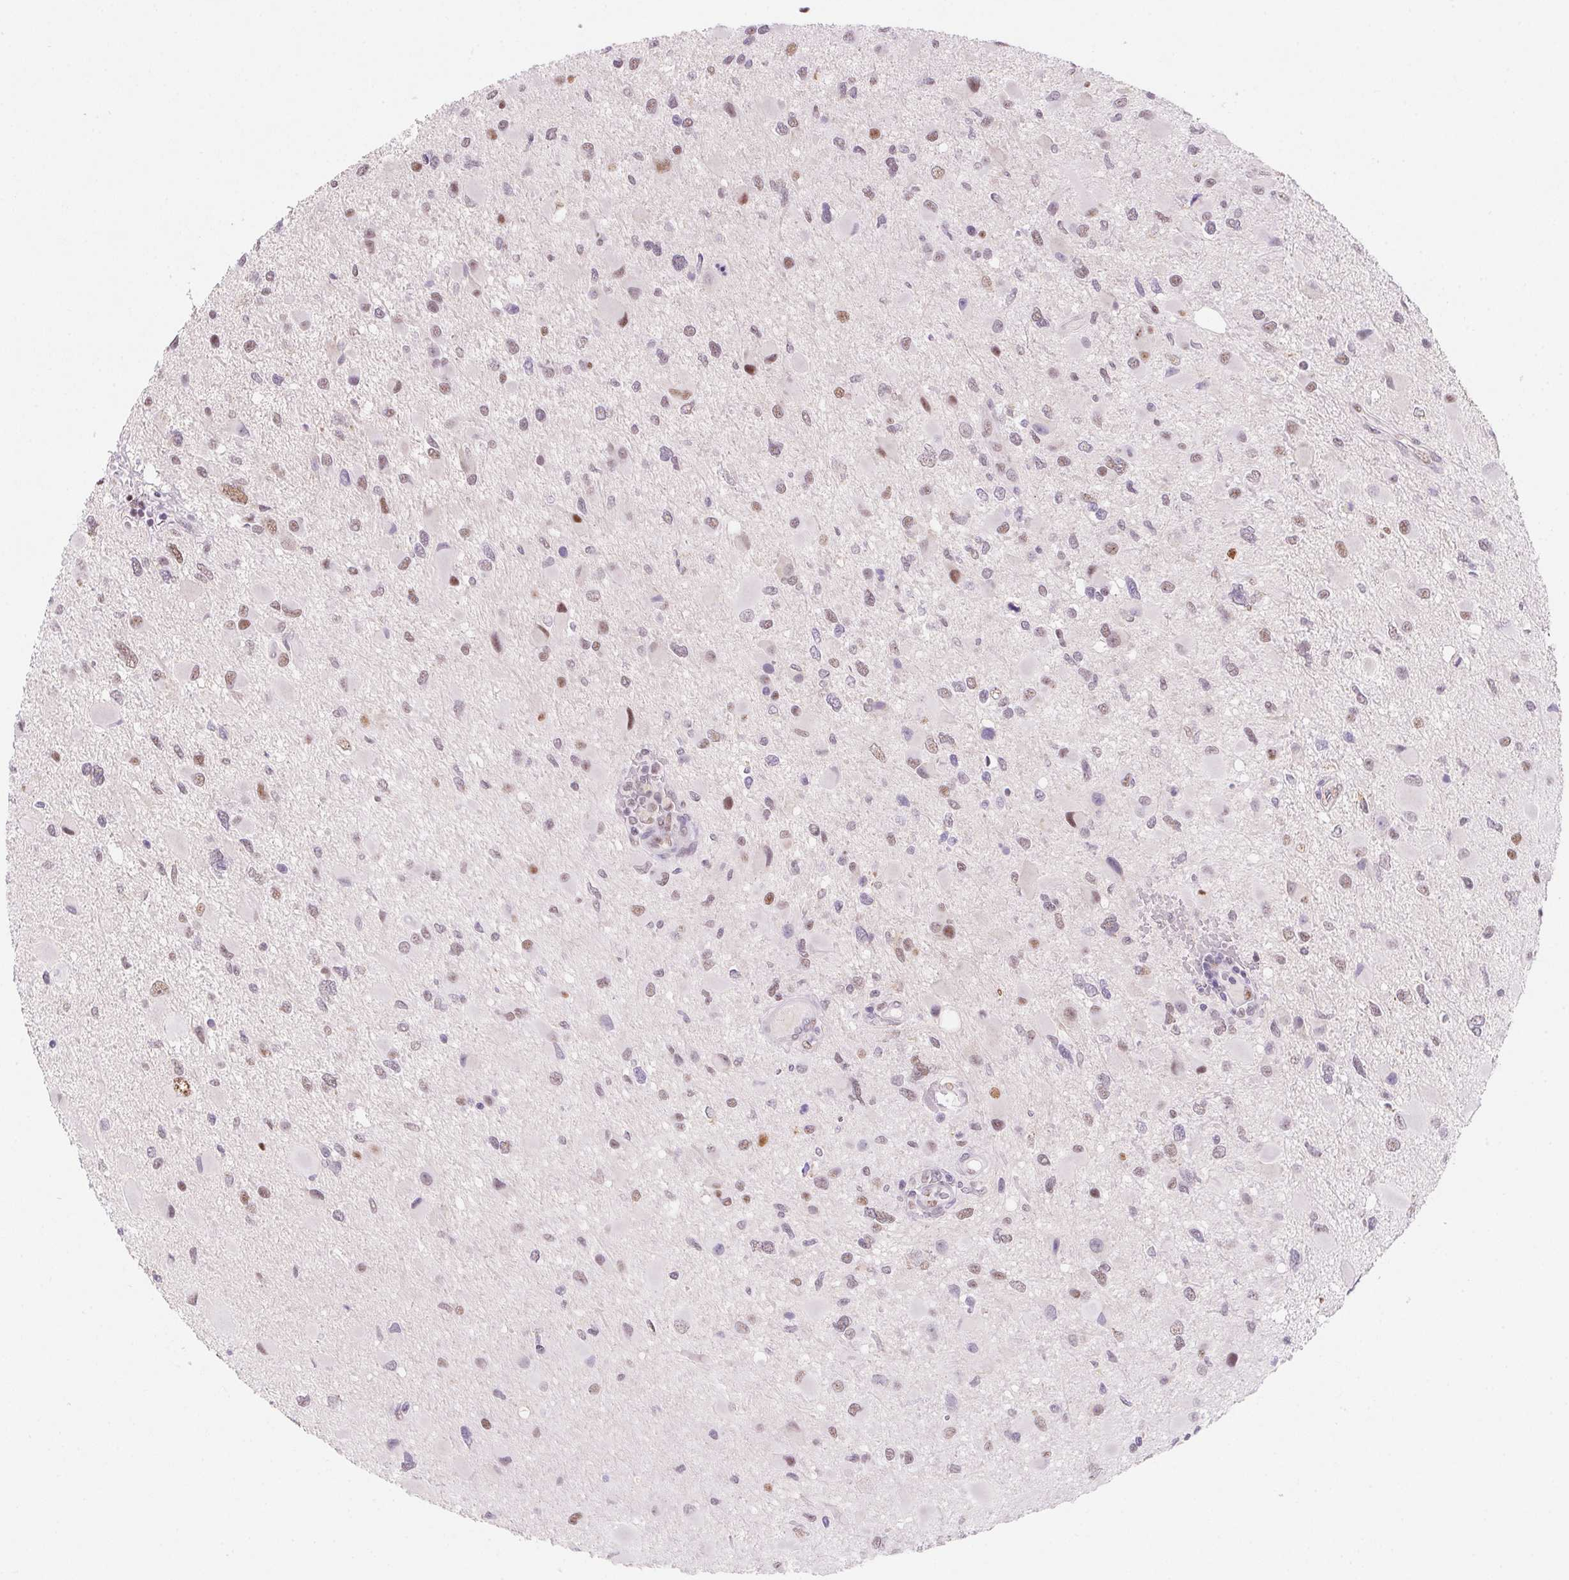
{"staining": {"intensity": "weak", "quantity": "<25%", "location": "nuclear"}, "tissue": "glioma", "cell_type": "Tumor cells", "image_type": "cancer", "snomed": [{"axis": "morphology", "description": "Glioma, malignant, Low grade"}, {"axis": "topography", "description": "Brain"}], "caption": "An image of malignant glioma (low-grade) stained for a protein displays no brown staining in tumor cells.", "gene": "DPPA5", "patient": {"sex": "female", "age": 32}}